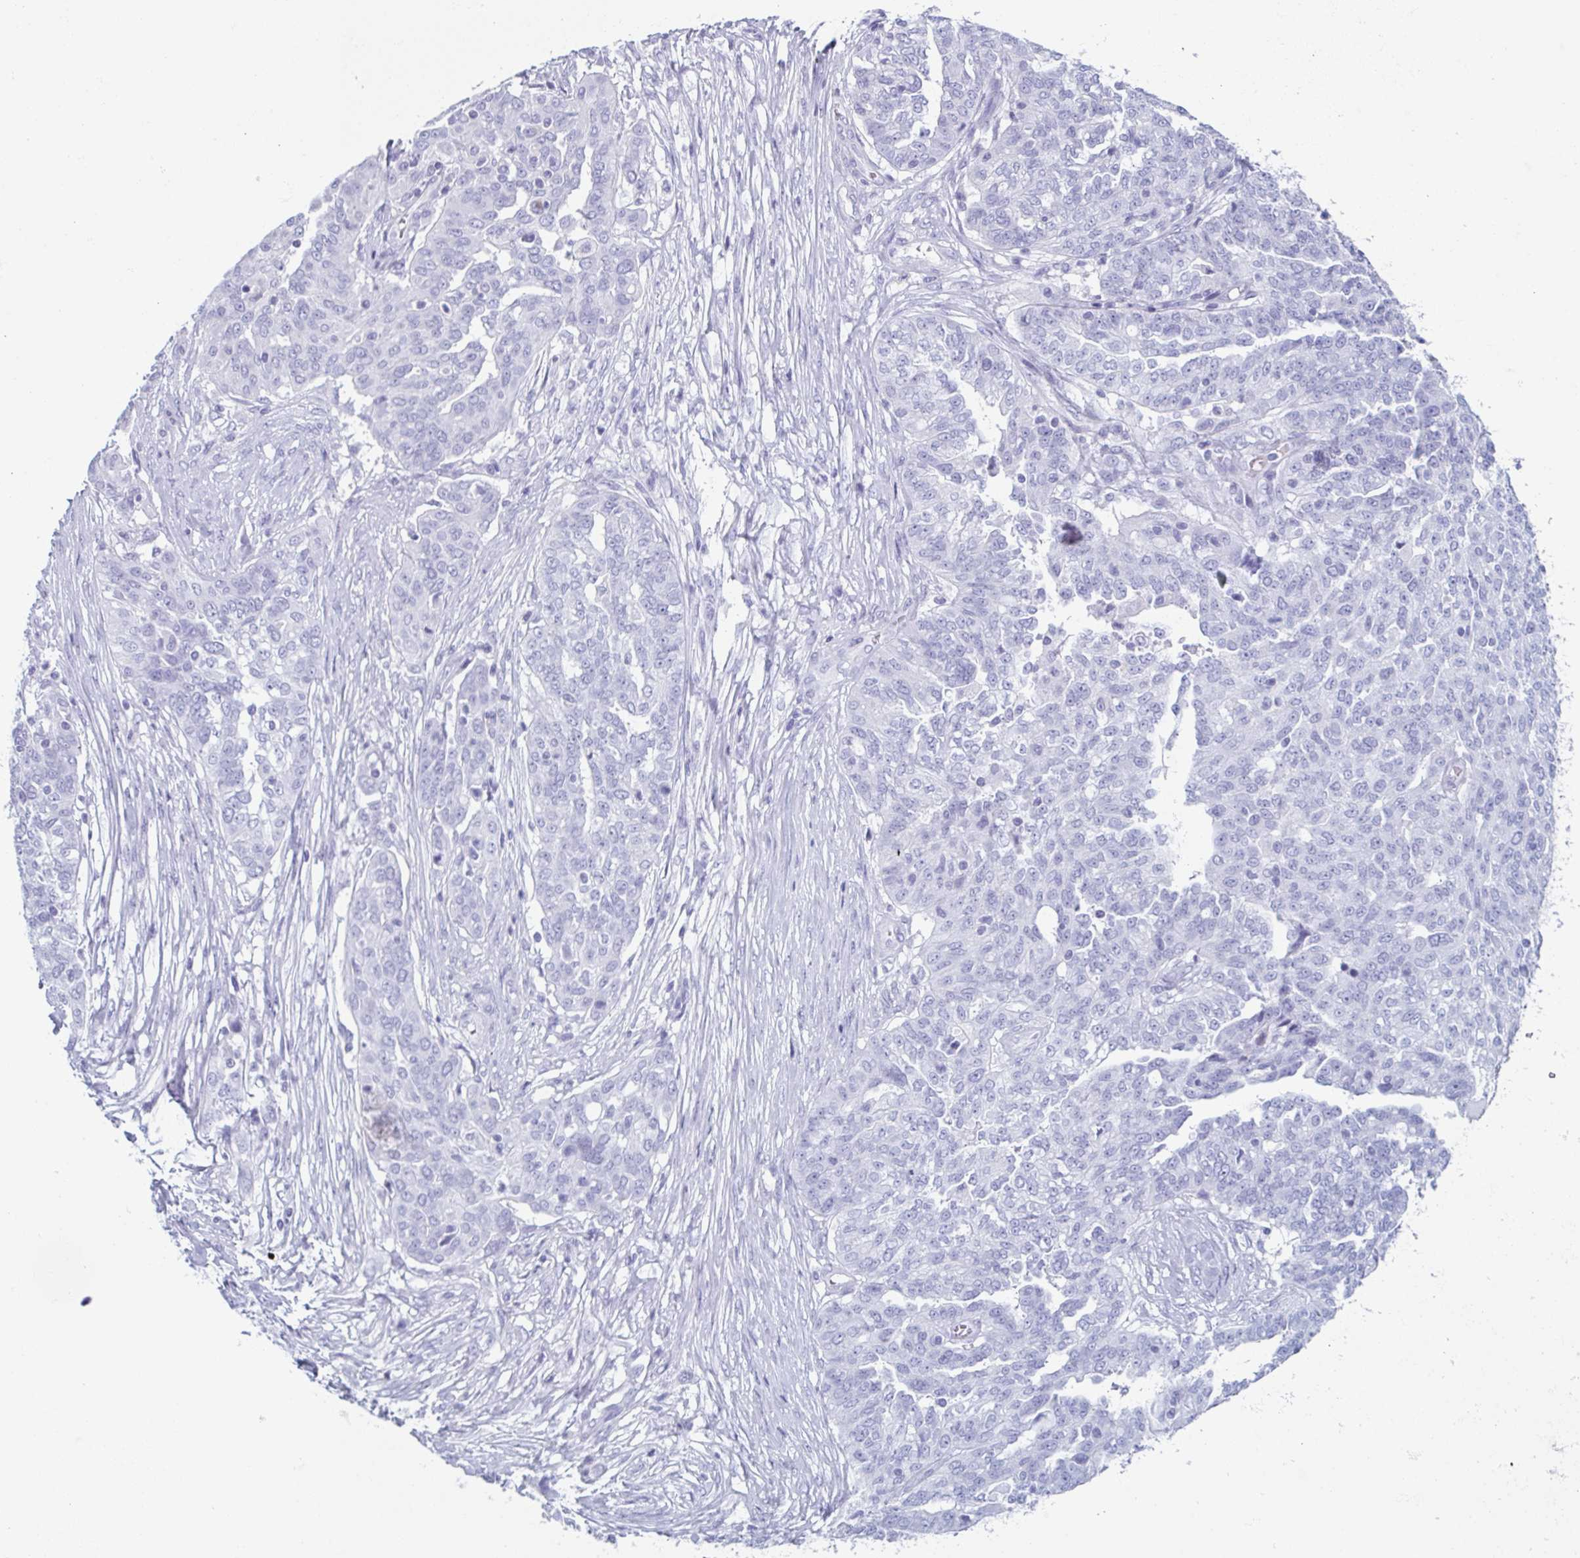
{"staining": {"intensity": "negative", "quantity": "none", "location": "none"}, "tissue": "ovarian cancer", "cell_type": "Tumor cells", "image_type": "cancer", "snomed": [{"axis": "morphology", "description": "Cystadenocarcinoma, serous, NOS"}, {"axis": "topography", "description": "Ovary"}], "caption": "An immunohistochemistry photomicrograph of ovarian cancer (serous cystadenocarcinoma) is shown. There is no staining in tumor cells of ovarian cancer (serous cystadenocarcinoma).", "gene": "BPI", "patient": {"sex": "female", "age": 67}}